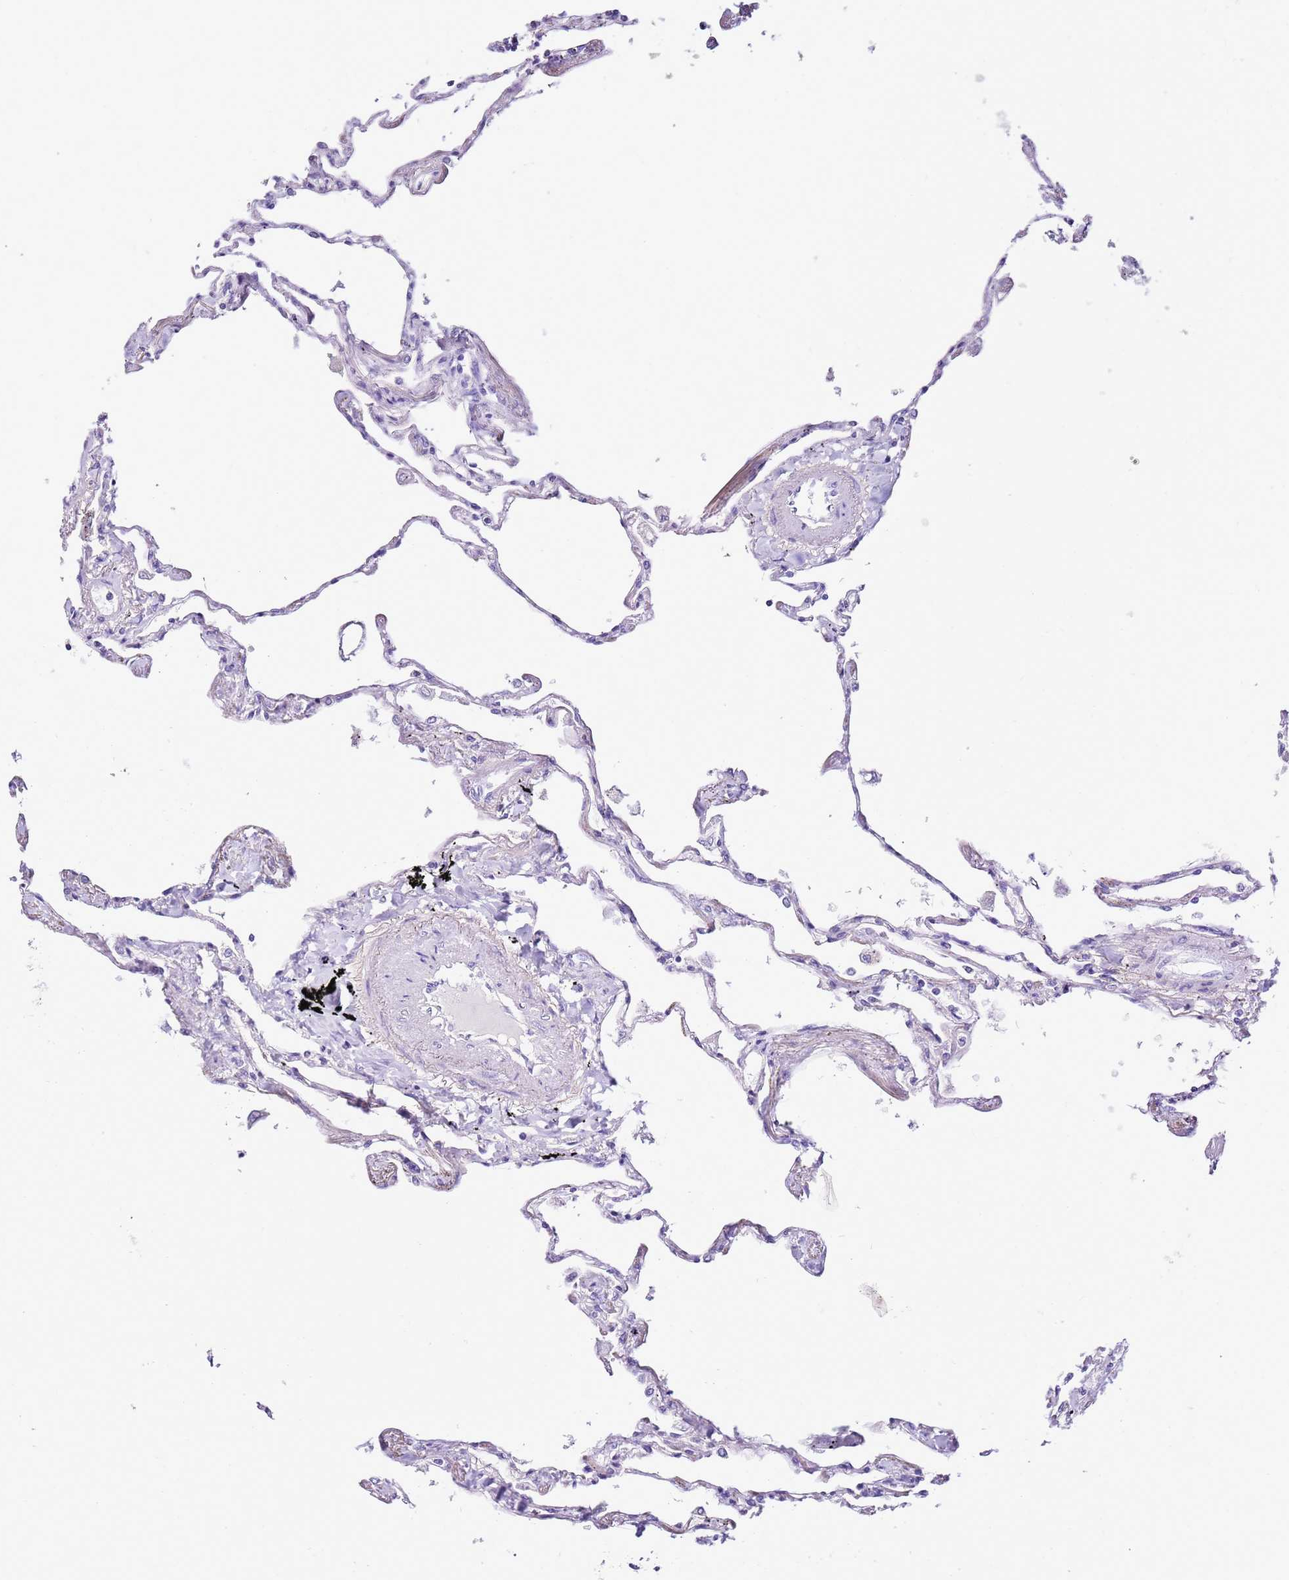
{"staining": {"intensity": "negative", "quantity": "none", "location": "none"}, "tissue": "lung", "cell_type": "Alveolar cells", "image_type": "normal", "snomed": [{"axis": "morphology", "description": "Normal tissue, NOS"}, {"axis": "topography", "description": "Lung"}], "caption": "Immunohistochemistry photomicrograph of benign lung: human lung stained with DAB demonstrates no significant protein positivity in alveolar cells.", "gene": "HGD", "patient": {"sex": "female", "age": 67}}